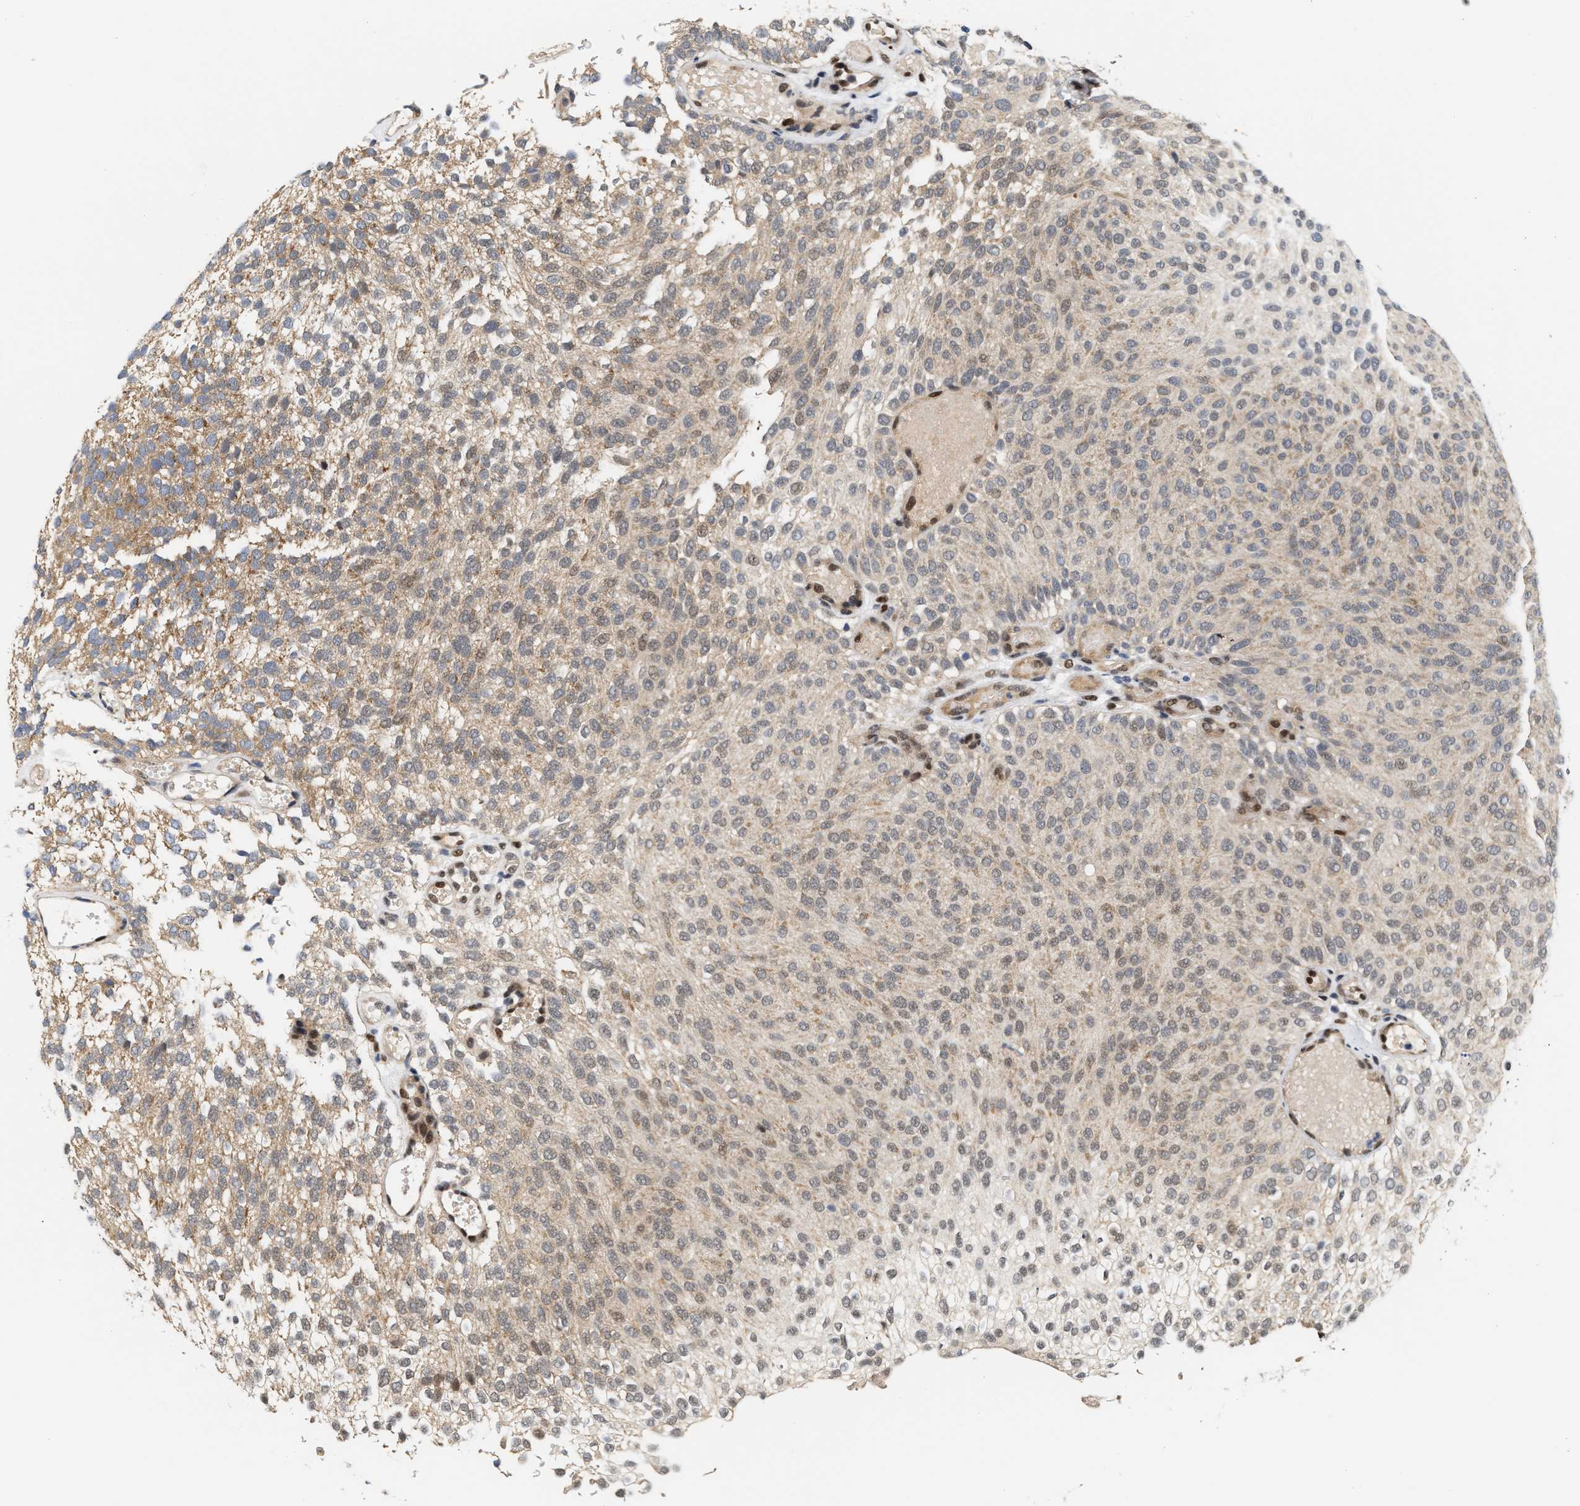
{"staining": {"intensity": "moderate", "quantity": "25%-75%", "location": "cytoplasmic/membranous"}, "tissue": "urothelial cancer", "cell_type": "Tumor cells", "image_type": "cancer", "snomed": [{"axis": "morphology", "description": "Urothelial carcinoma, Low grade"}, {"axis": "topography", "description": "Urinary bladder"}], "caption": "High-power microscopy captured an immunohistochemistry (IHC) image of urothelial carcinoma (low-grade), revealing moderate cytoplasmic/membranous staining in about 25%-75% of tumor cells.", "gene": "TCF4", "patient": {"sex": "male", "age": 78}}